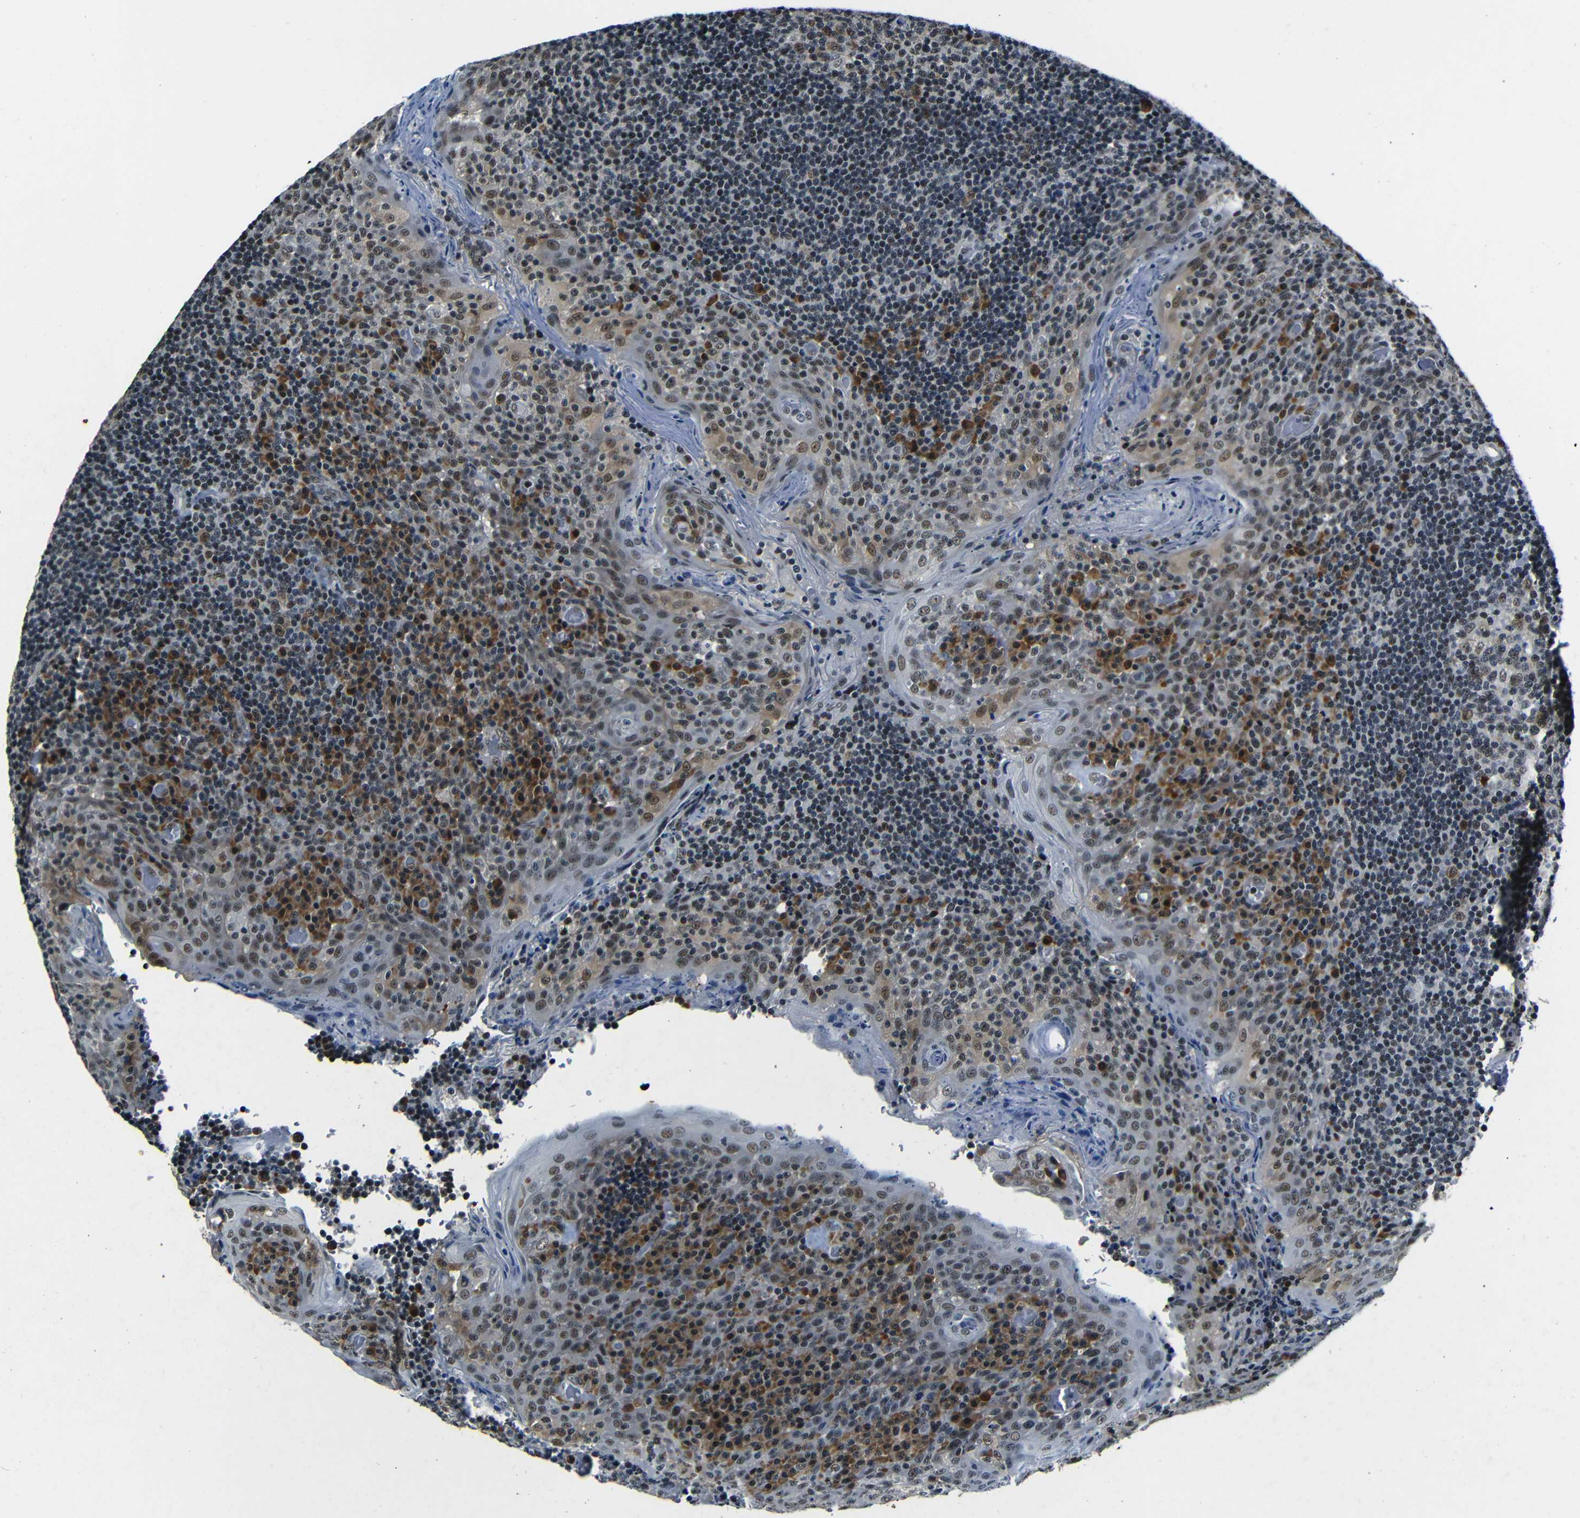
{"staining": {"intensity": "weak", "quantity": ">75%", "location": "cytoplasmic/membranous,nuclear"}, "tissue": "tonsil", "cell_type": "Germinal center cells", "image_type": "normal", "snomed": [{"axis": "morphology", "description": "Normal tissue, NOS"}, {"axis": "topography", "description": "Tonsil"}], "caption": "The image shows a brown stain indicating the presence of a protein in the cytoplasmic/membranous,nuclear of germinal center cells in tonsil. Using DAB (3,3'-diaminobenzidine) (brown) and hematoxylin (blue) stains, captured at high magnification using brightfield microscopy.", "gene": "FOXD4L1", "patient": {"sex": "male", "age": 17}}